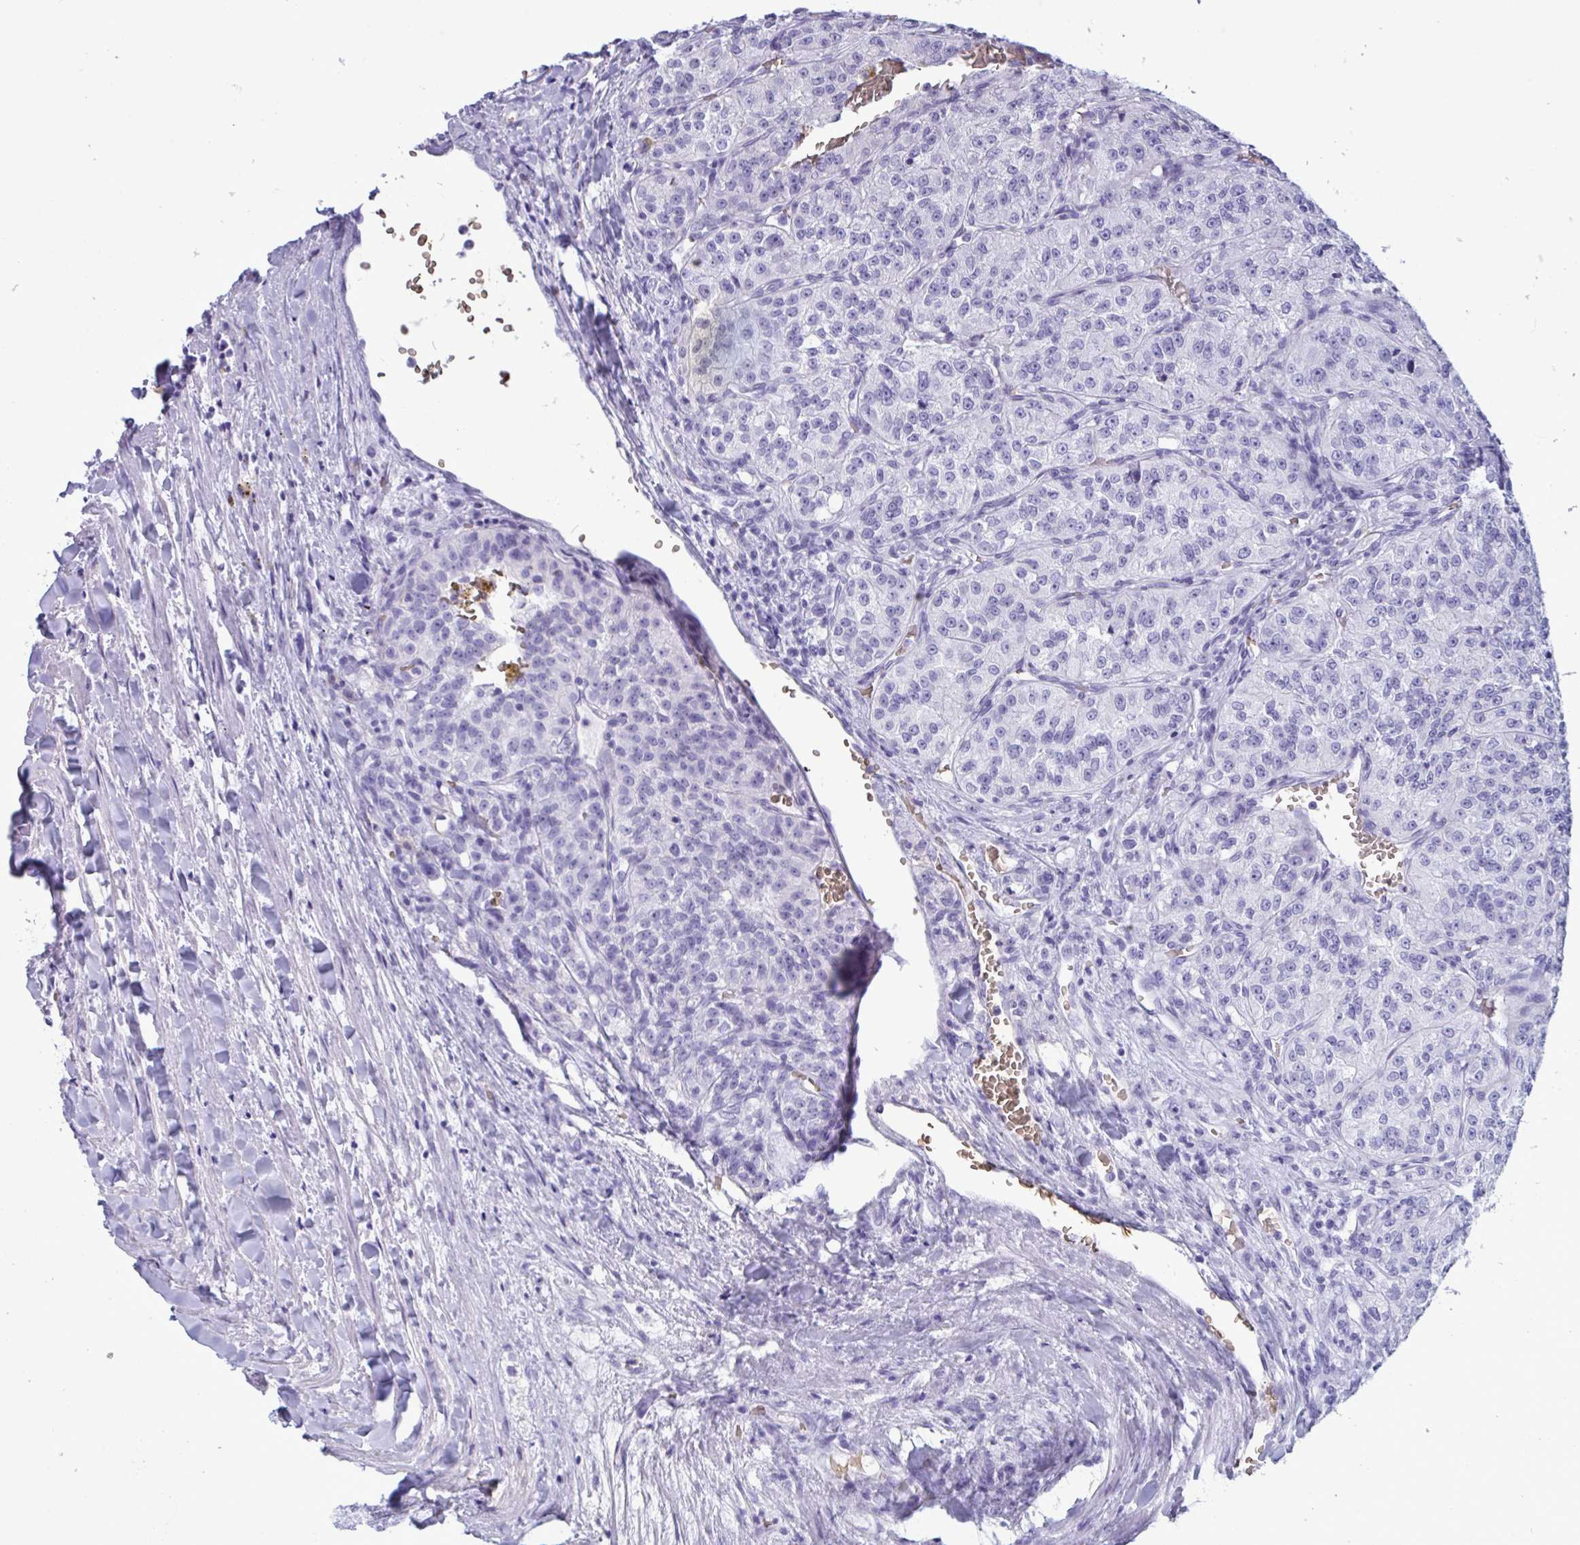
{"staining": {"intensity": "negative", "quantity": "none", "location": "none"}, "tissue": "renal cancer", "cell_type": "Tumor cells", "image_type": "cancer", "snomed": [{"axis": "morphology", "description": "Adenocarcinoma, NOS"}, {"axis": "topography", "description": "Kidney"}], "caption": "Photomicrograph shows no protein positivity in tumor cells of renal adenocarcinoma tissue.", "gene": "SLC2A1", "patient": {"sex": "female", "age": 63}}